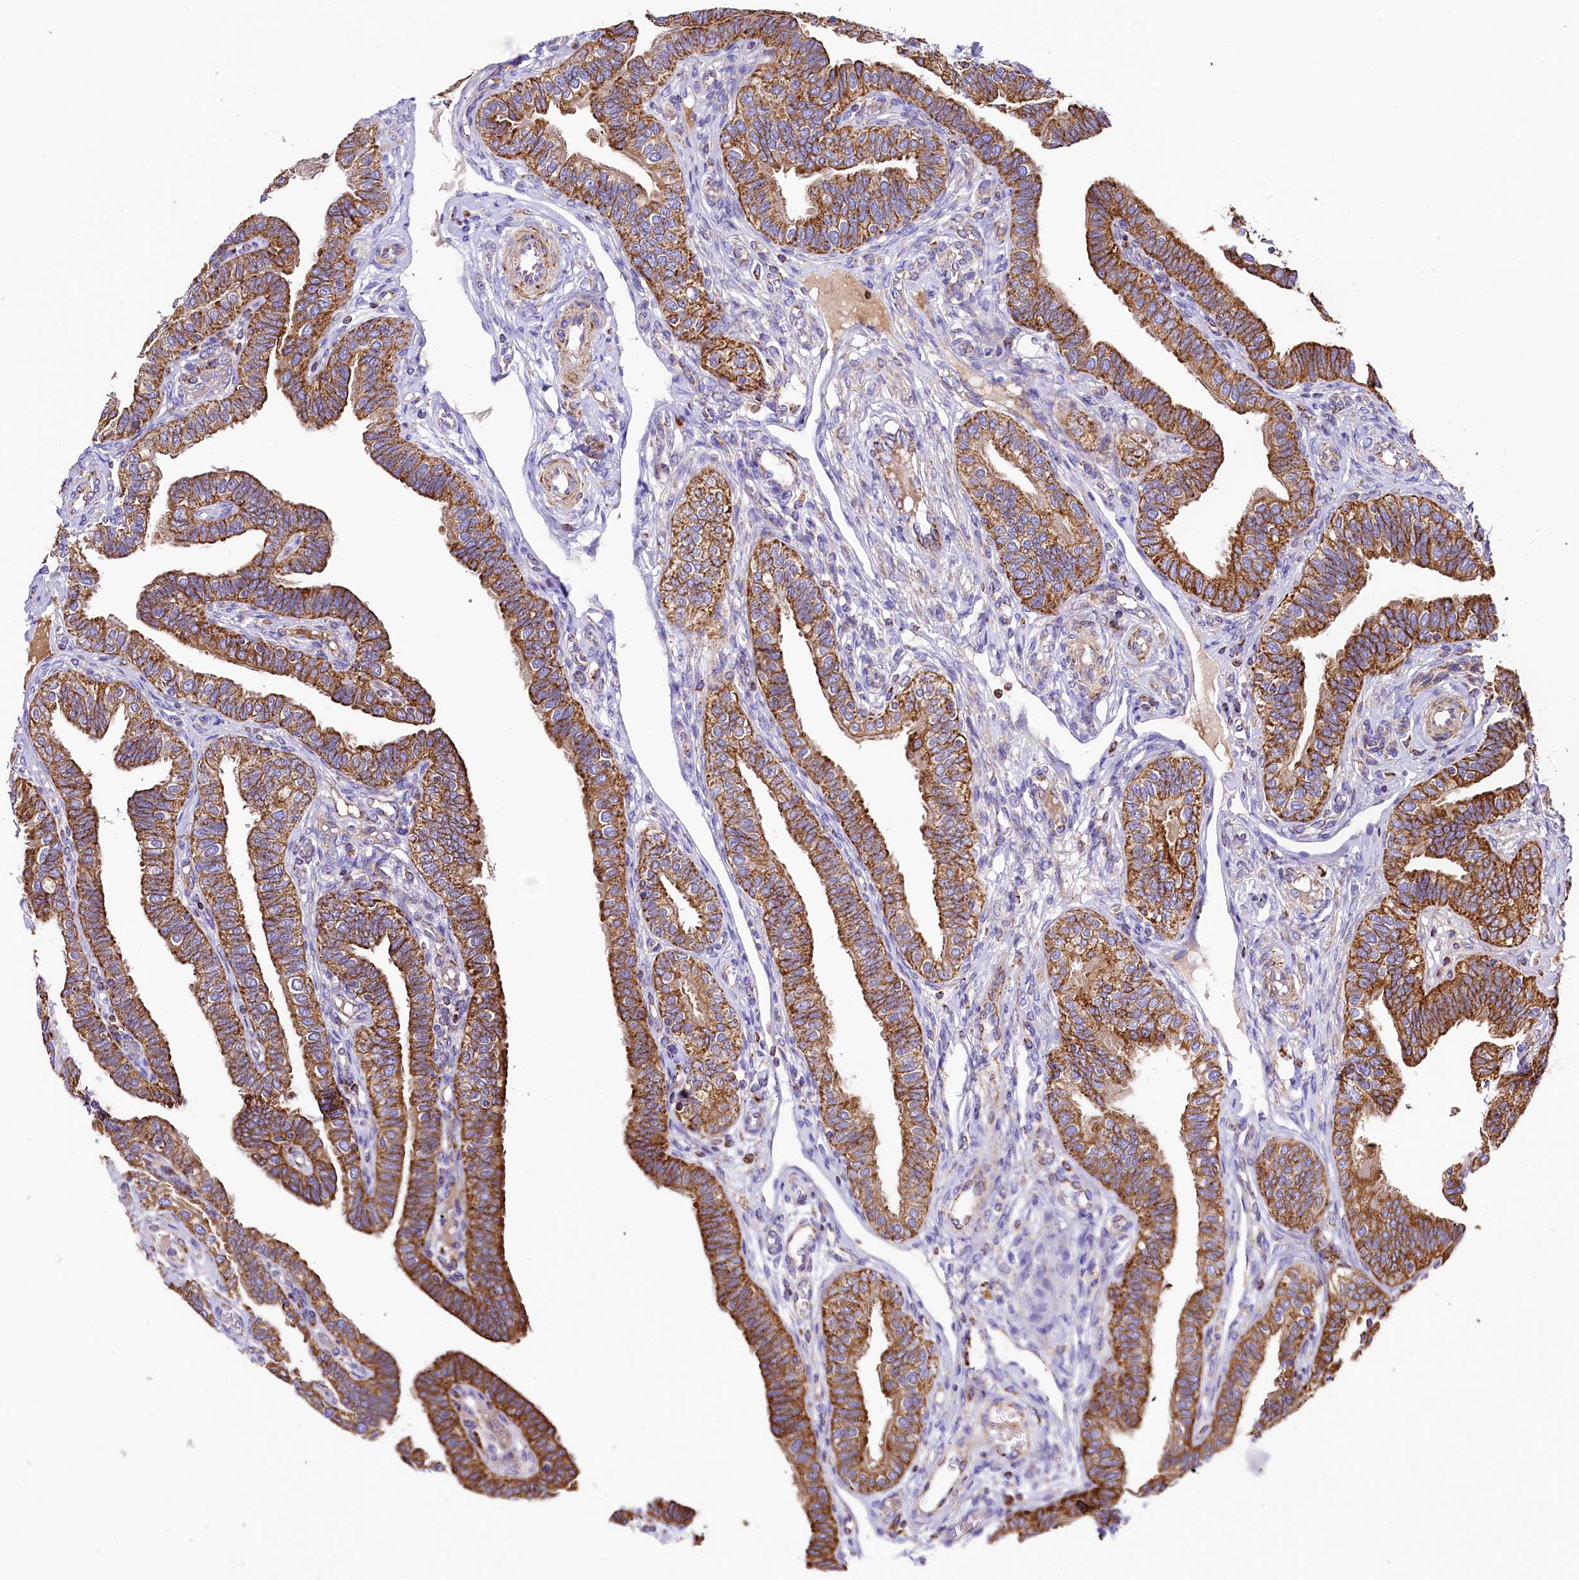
{"staining": {"intensity": "strong", "quantity": ">75%", "location": "cytoplasmic/membranous"}, "tissue": "fallopian tube", "cell_type": "Glandular cells", "image_type": "normal", "snomed": [{"axis": "morphology", "description": "Normal tissue, NOS"}, {"axis": "topography", "description": "Fallopian tube"}], "caption": "Immunohistochemical staining of benign human fallopian tube exhibits >75% levels of strong cytoplasmic/membranous protein staining in approximately >75% of glandular cells. (DAB IHC with brightfield microscopy, high magnification).", "gene": "CLYBL", "patient": {"sex": "female", "age": 39}}